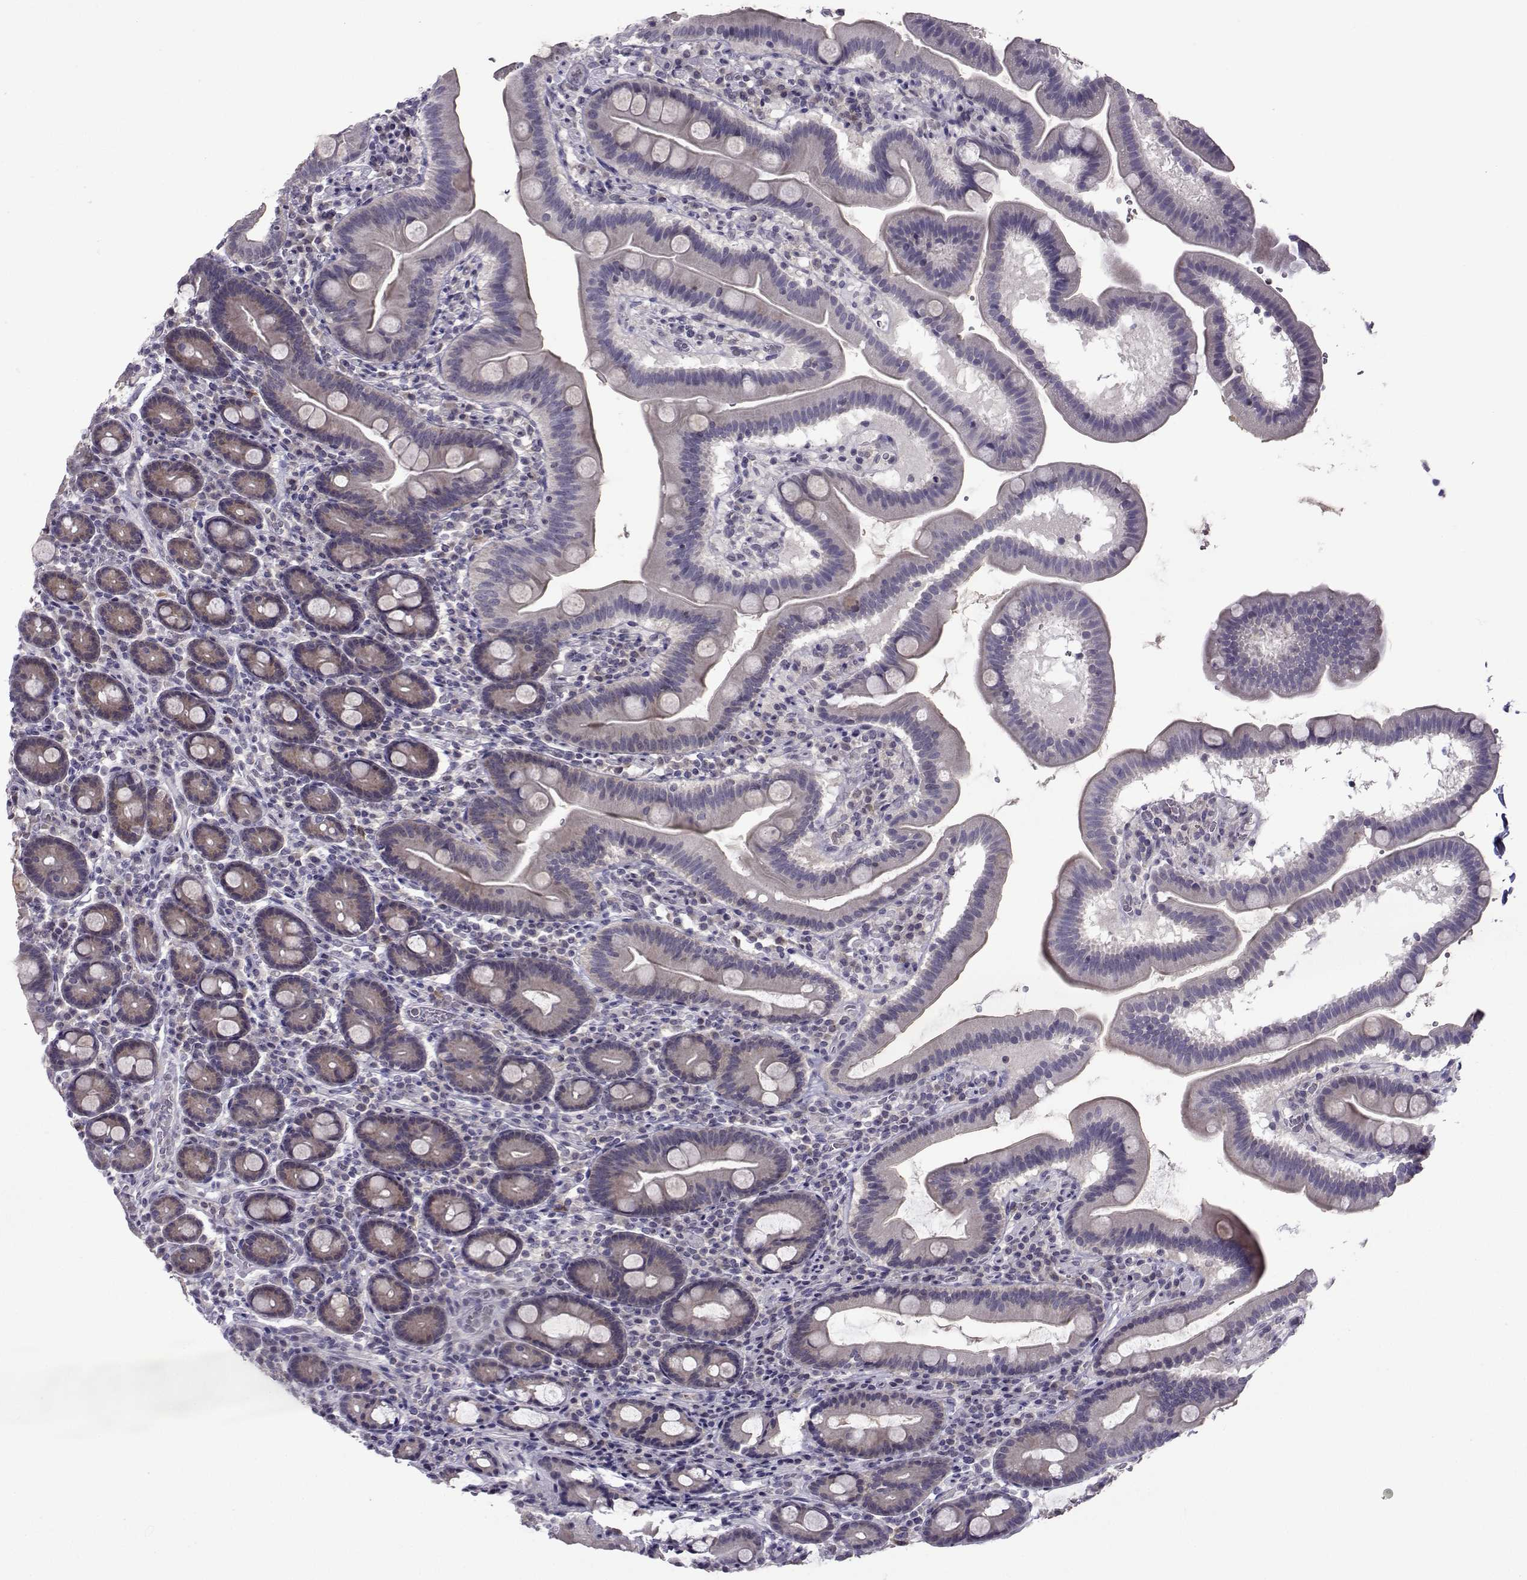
{"staining": {"intensity": "weak", "quantity": "25%-75%", "location": "cytoplasmic/membranous"}, "tissue": "duodenum", "cell_type": "Glandular cells", "image_type": "normal", "snomed": [{"axis": "morphology", "description": "Normal tissue, NOS"}, {"axis": "topography", "description": "Duodenum"}], "caption": "This is a photomicrograph of IHC staining of normal duodenum, which shows weak staining in the cytoplasmic/membranous of glandular cells.", "gene": "DDX20", "patient": {"sex": "male", "age": 59}}